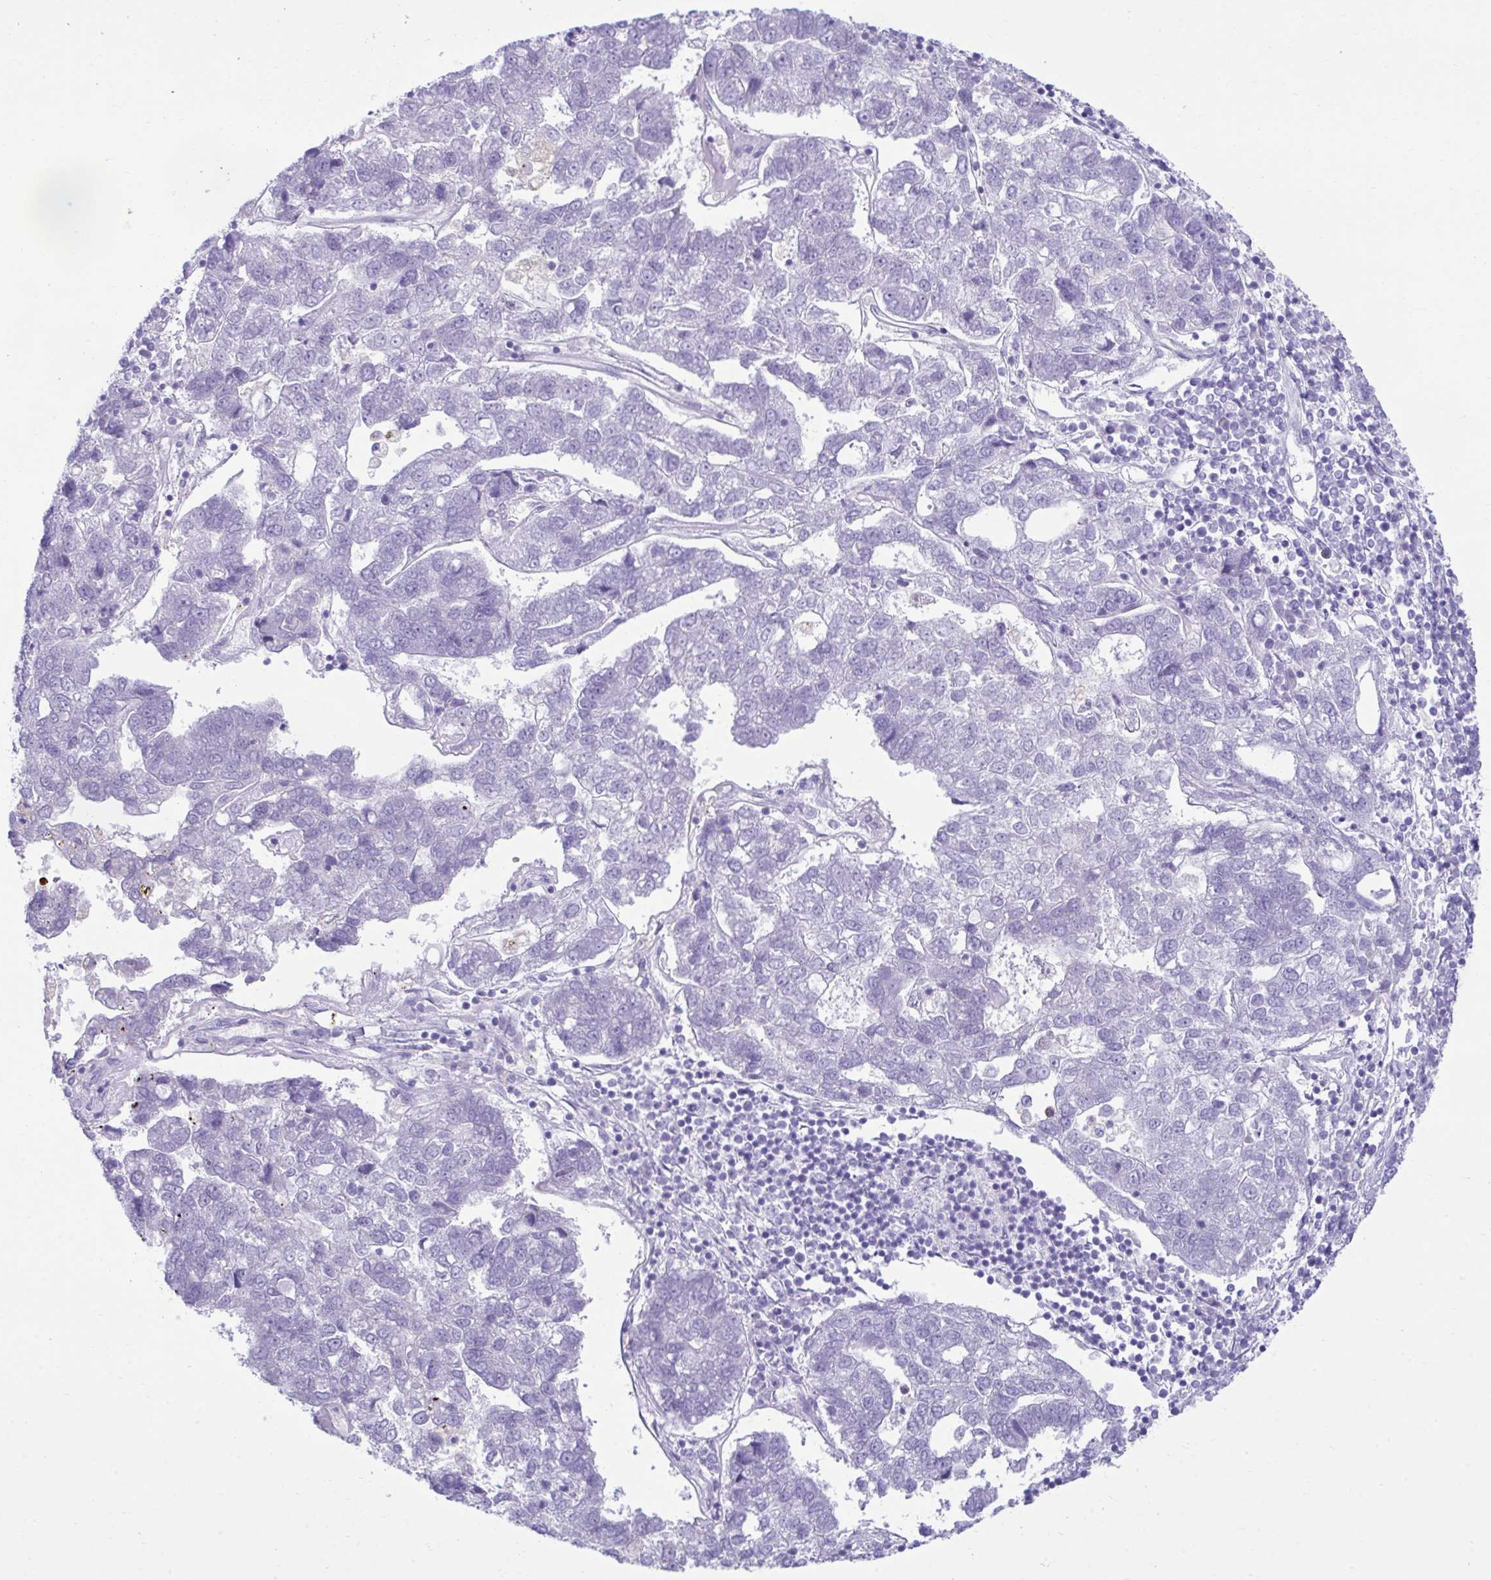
{"staining": {"intensity": "negative", "quantity": "none", "location": "none"}, "tissue": "pancreatic cancer", "cell_type": "Tumor cells", "image_type": "cancer", "snomed": [{"axis": "morphology", "description": "Adenocarcinoma, NOS"}, {"axis": "topography", "description": "Pancreas"}], "caption": "Pancreatic cancer (adenocarcinoma) stained for a protein using immunohistochemistry (IHC) displays no staining tumor cells.", "gene": "PLEKHH1", "patient": {"sex": "female", "age": 61}}